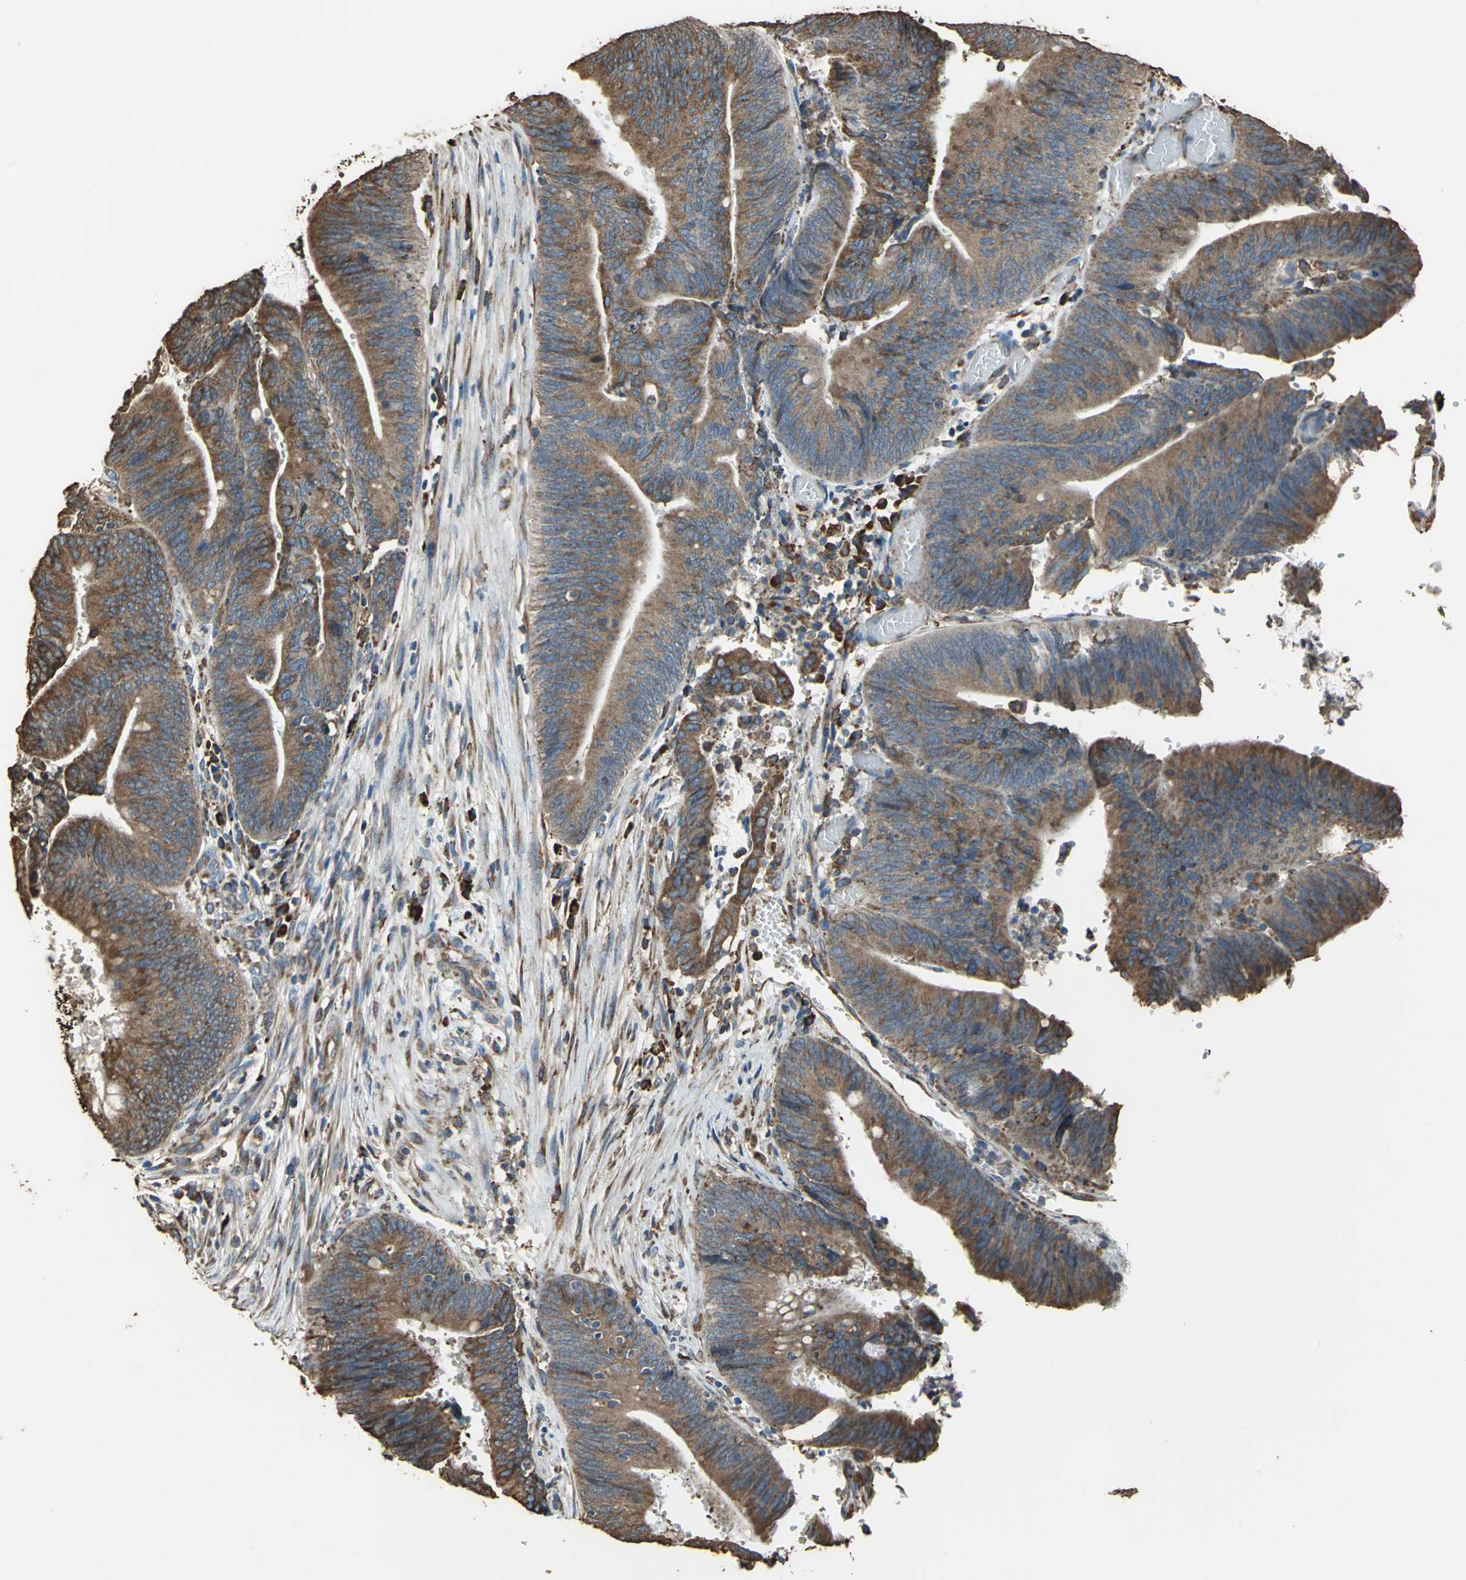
{"staining": {"intensity": "strong", "quantity": ">75%", "location": "cytoplasmic/membranous"}, "tissue": "colorectal cancer", "cell_type": "Tumor cells", "image_type": "cancer", "snomed": [{"axis": "morphology", "description": "Adenocarcinoma, NOS"}, {"axis": "topography", "description": "Rectum"}], "caption": "High-power microscopy captured an IHC image of colorectal cancer (adenocarcinoma), revealing strong cytoplasmic/membranous positivity in approximately >75% of tumor cells. The staining was performed using DAB to visualize the protein expression in brown, while the nuclei were stained in blue with hematoxylin (Magnification: 20x).", "gene": "GPANK1", "patient": {"sex": "female", "age": 66}}